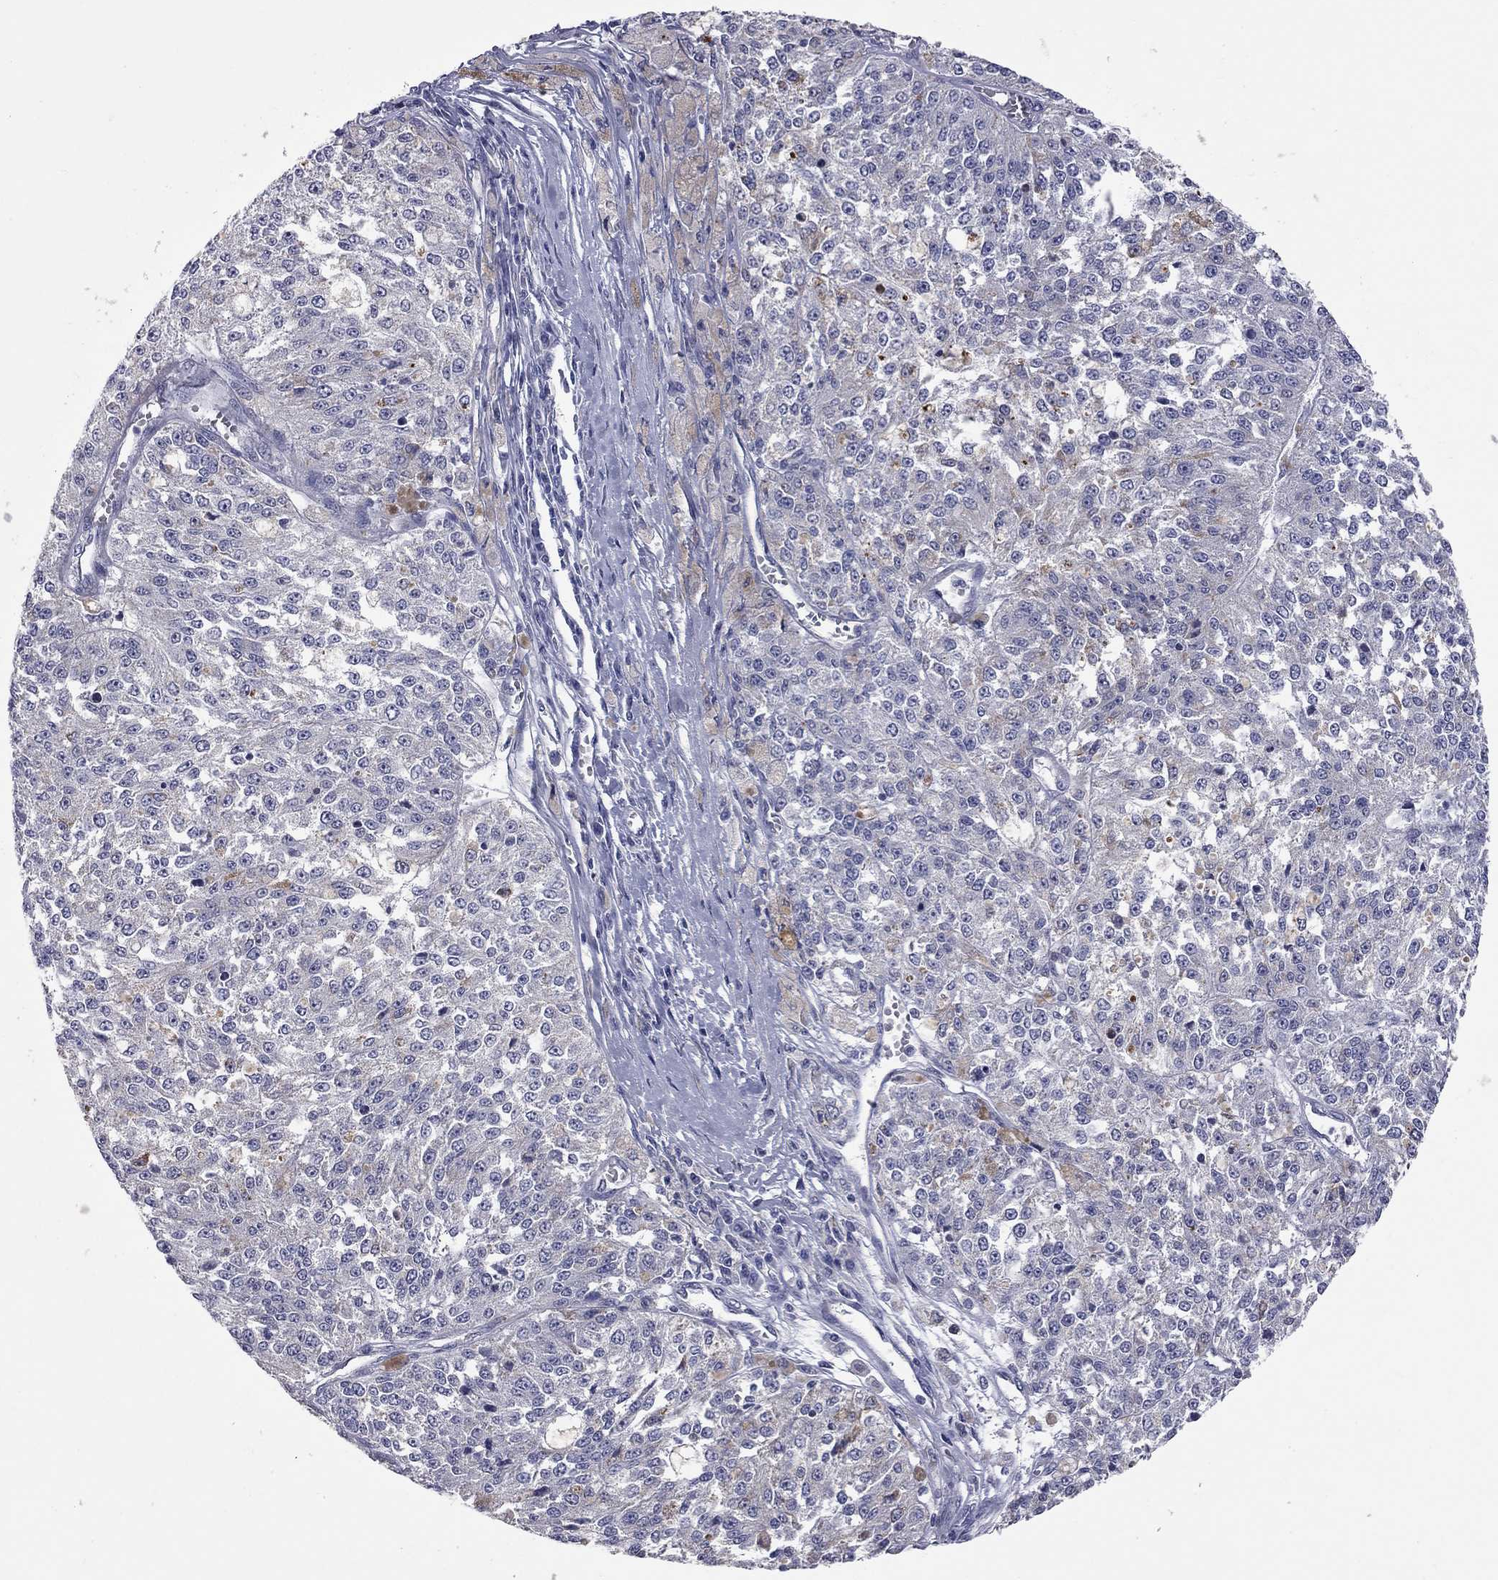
{"staining": {"intensity": "moderate", "quantity": "<25%", "location": "cytoplasmic/membranous"}, "tissue": "melanoma", "cell_type": "Tumor cells", "image_type": "cancer", "snomed": [{"axis": "morphology", "description": "Malignant melanoma, Metastatic site"}, {"axis": "topography", "description": "Lymph node"}], "caption": "Immunohistochemistry (IHC) photomicrograph of neoplastic tissue: melanoma stained using IHC exhibits low levels of moderate protein expression localized specifically in the cytoplasmic/membranous of tumor cells, appearing as a cytoplasmic/membranous brown color.", "gene": "SHOC2", "patient": {"sex": "female", "age": 64}}